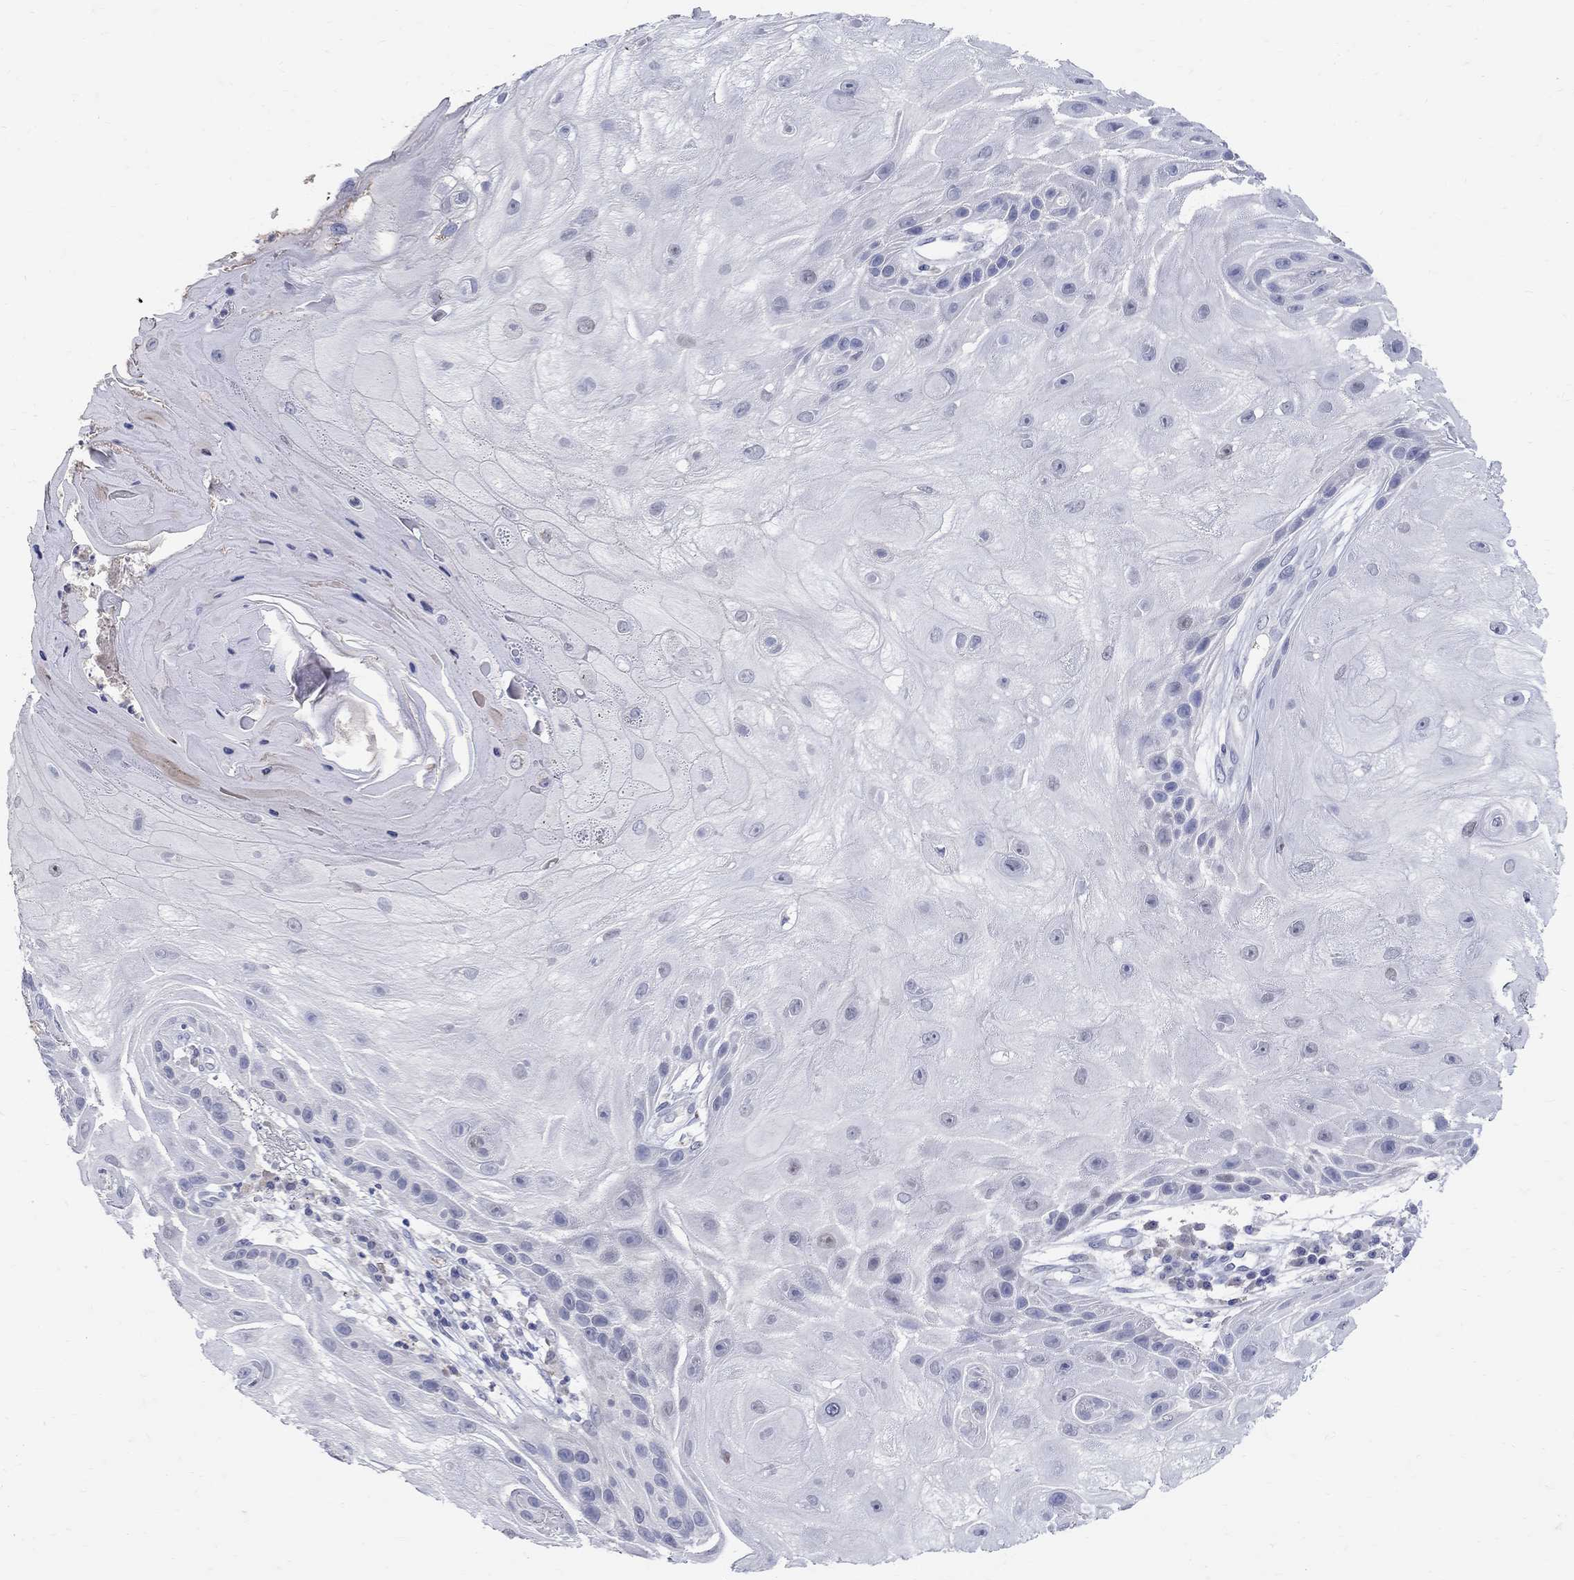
{"staining": {"intensity": "weak", "quantity": "<25%", "location": "nuclear"}, "tissue": "skin cancer", "cell_type": "Tumor cells", "image_type": "cancer", "snomed": [{"axis": "morphology", "description": "Normal tissue, NOS"}, {"axis": "morphology", "description": "Squamous cell carcinoma, NOS"}, {"axis": "topography", "description": "Skin"}], "caption": "Skin cancer (squamous cell carcinoma) was stained to show a protein in brown. There is no significant positivity in tumor cells.", "gene": "SOX2", "patient": {"sex": "male", "age": 79}}